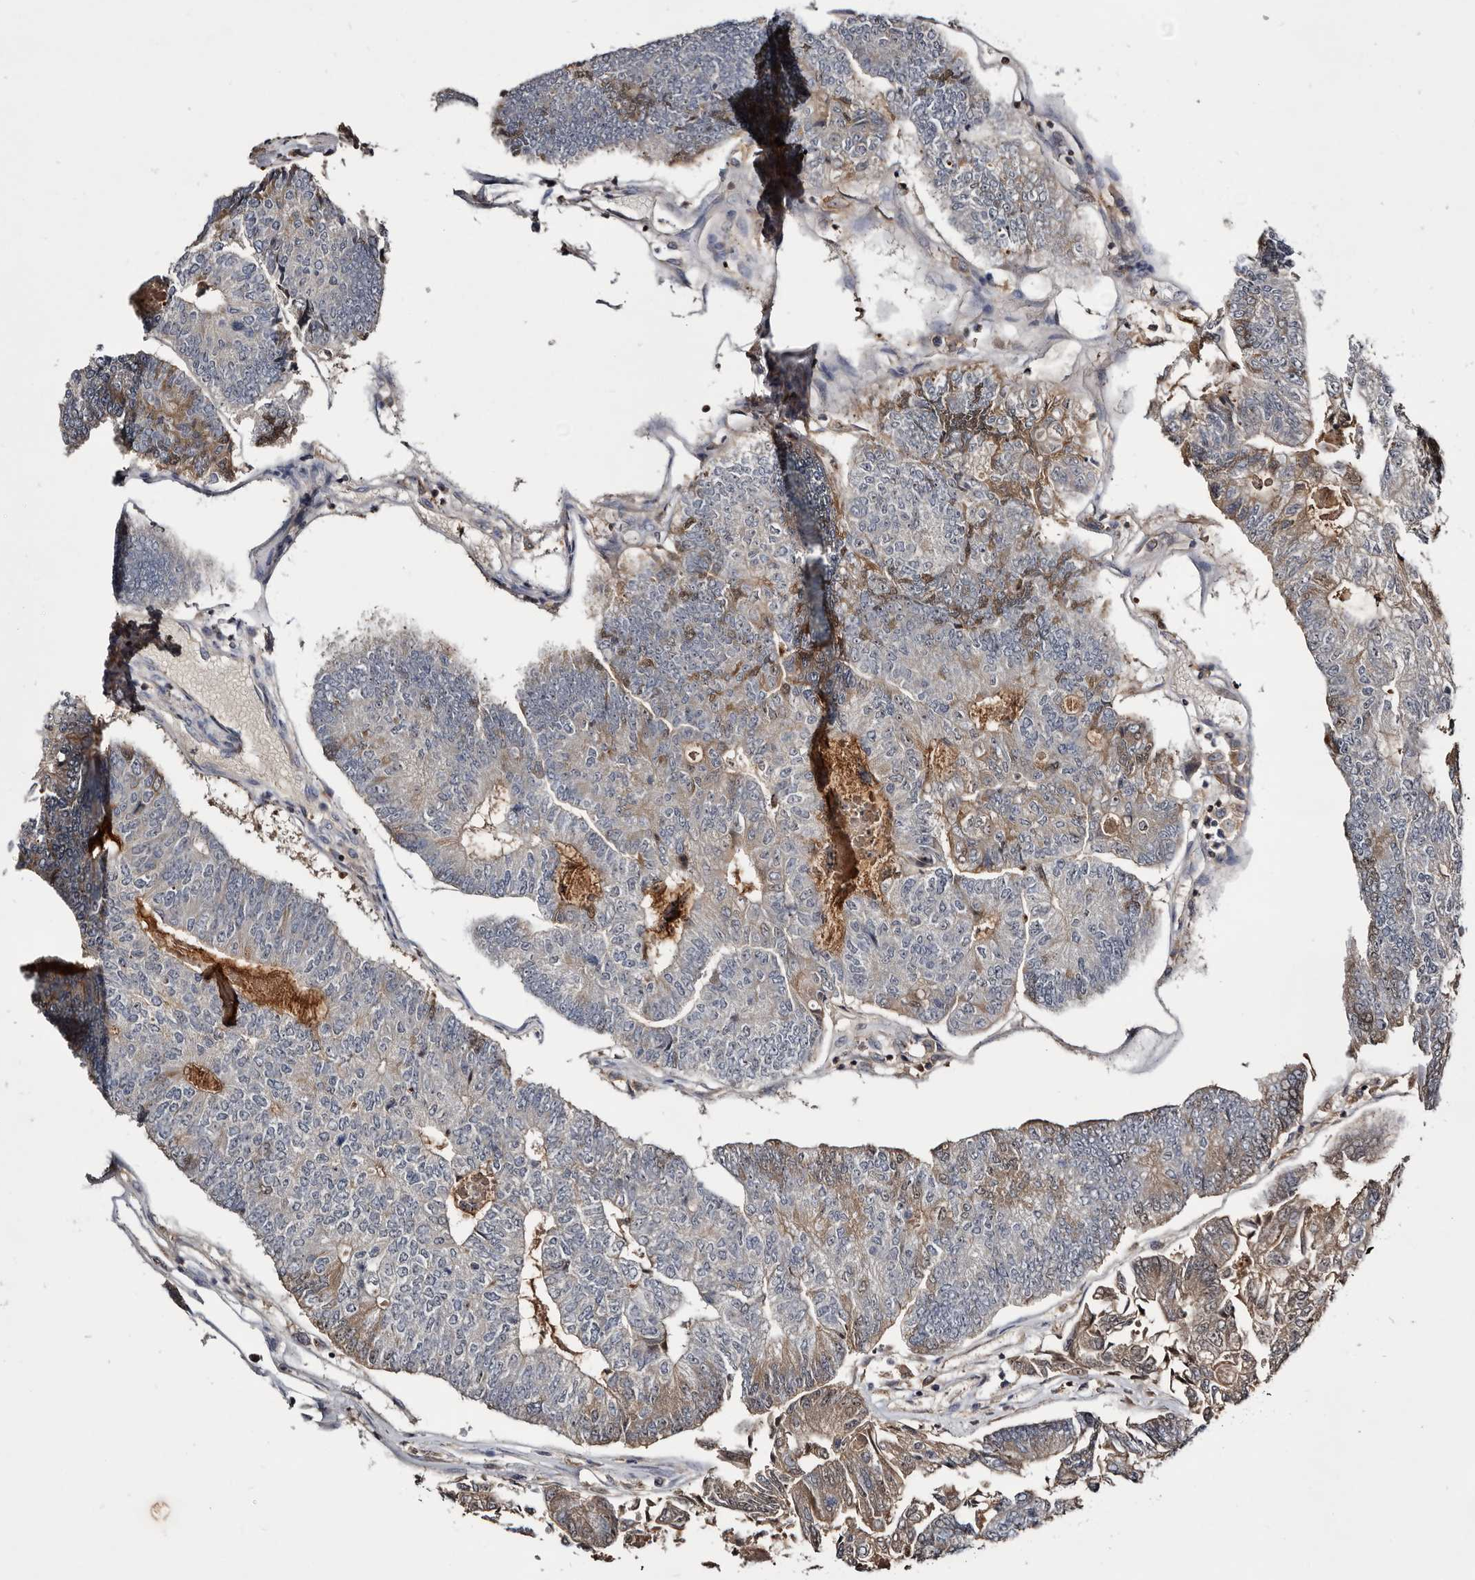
{"staining": {"intensity": "moderate", "quantity": "<25%", "location": "cytoplasmic/membranous"}, "tissue": "colorectal cancer", "cell_type": "Tumor cells", "image_type": "cancer", "snomed": [{"axis": "morphology", "description": "Adenocarcinoma, NOS"}, {"axis": "topography", "description": "Colon"}], "caption": "Human adenocarcinoma (colorectal) stained for a protein (brown) reveals moderate cytoplasmic/membranous positive expression in about <25% of tumor cells.", "gene": "TTC39A", "patient": {"sex": "female", "age": 67}}